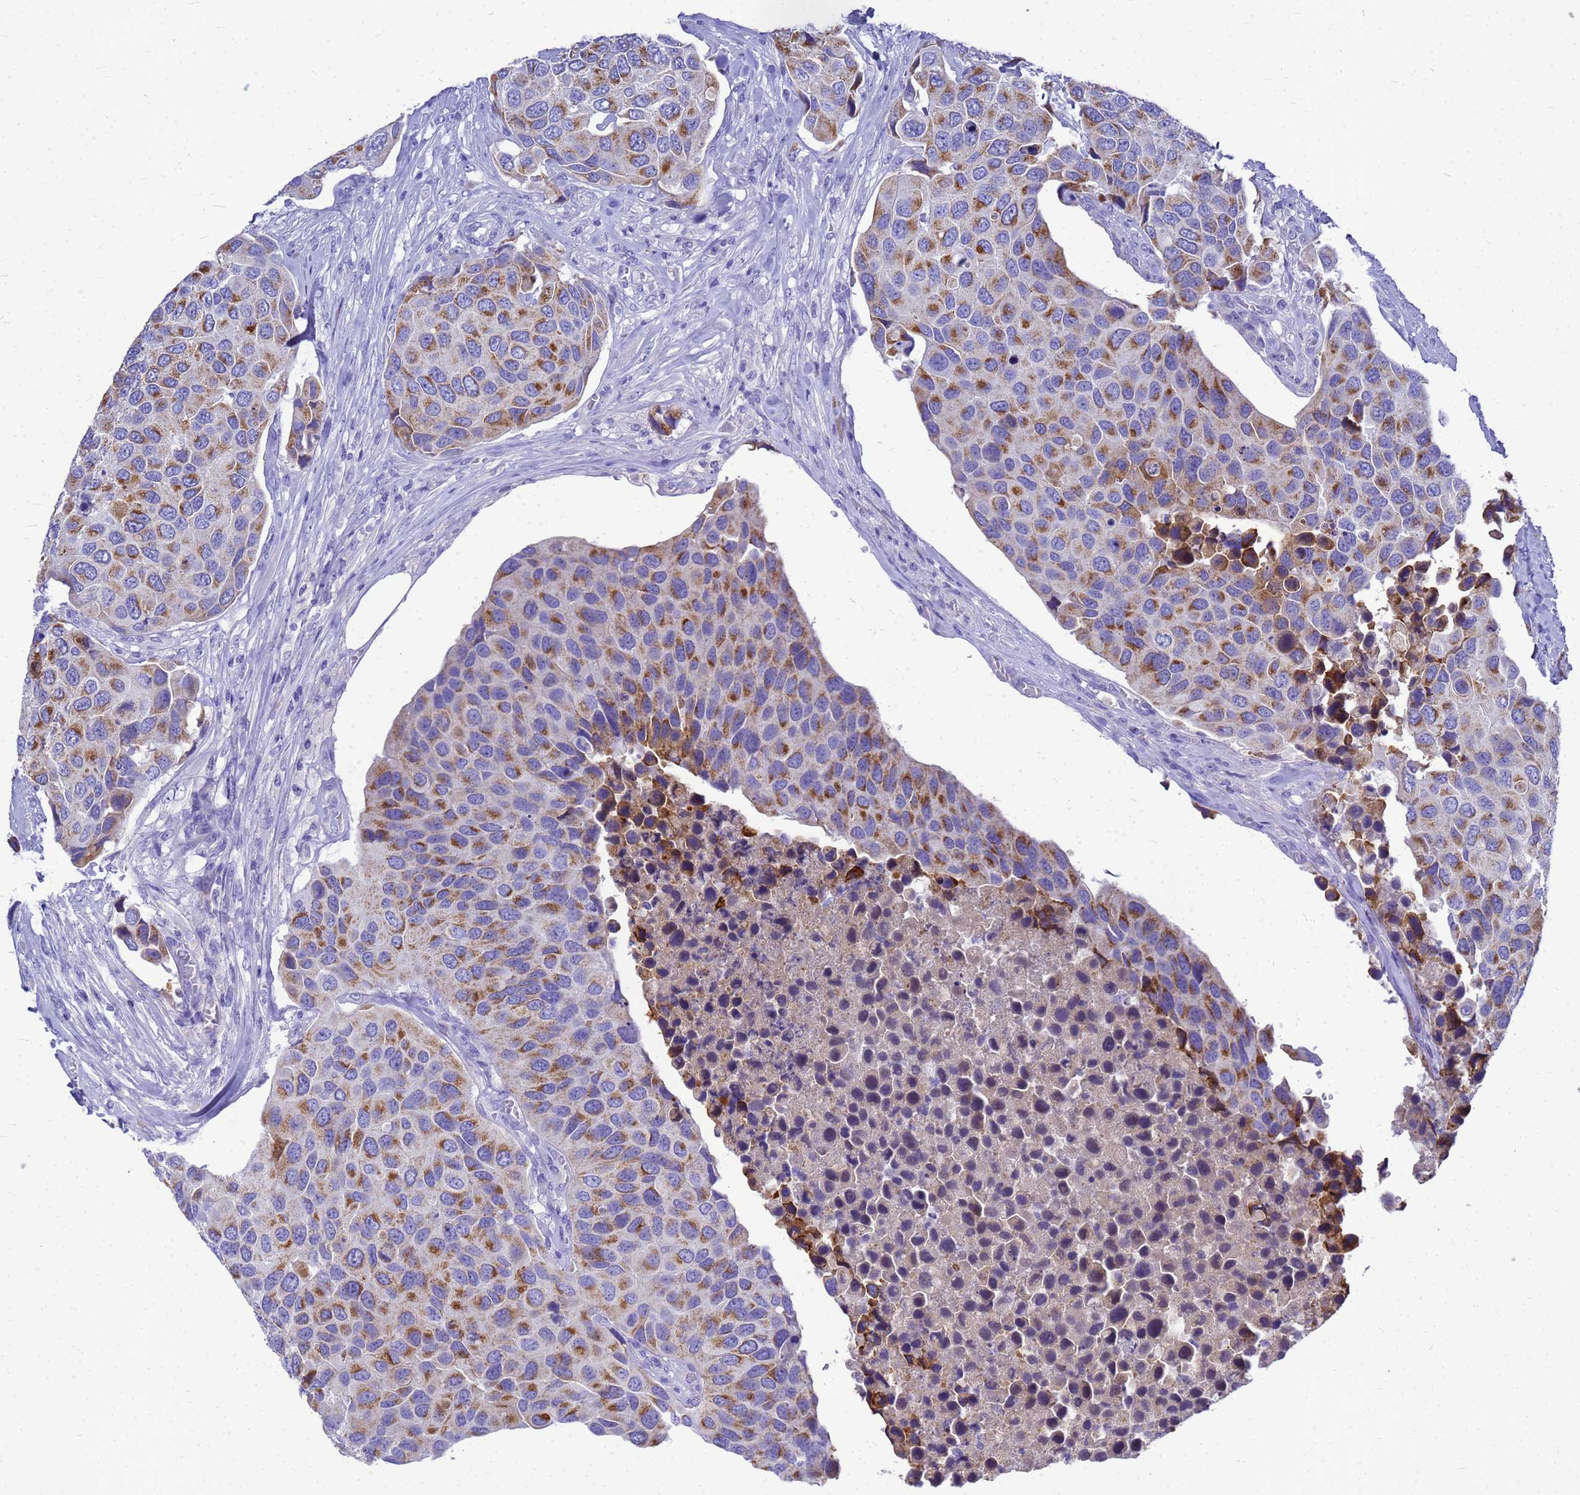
{"staining": {"intensity": "strong", "quantity": ">75%", "location": "cytoplasmic/membranous"}, "tissue": "urothelial cancer", "cell_type": "Tumor cells", "image_type": "cancer", "snomed": [{"axis": "morphology", "description": "Urothelial carcinoma, High grade"}, {"axis": "topography", "description": "Urinary bladder"}], "caption": "Protein positivity by IHC demonstrates strong cytoplasmic/membranous staining in about >75% of tumor cells in urothelial cancer. Nuclei are stained in blue.", "gene": "OR52E2", "patient": {"sex": "male", "age": 74}}